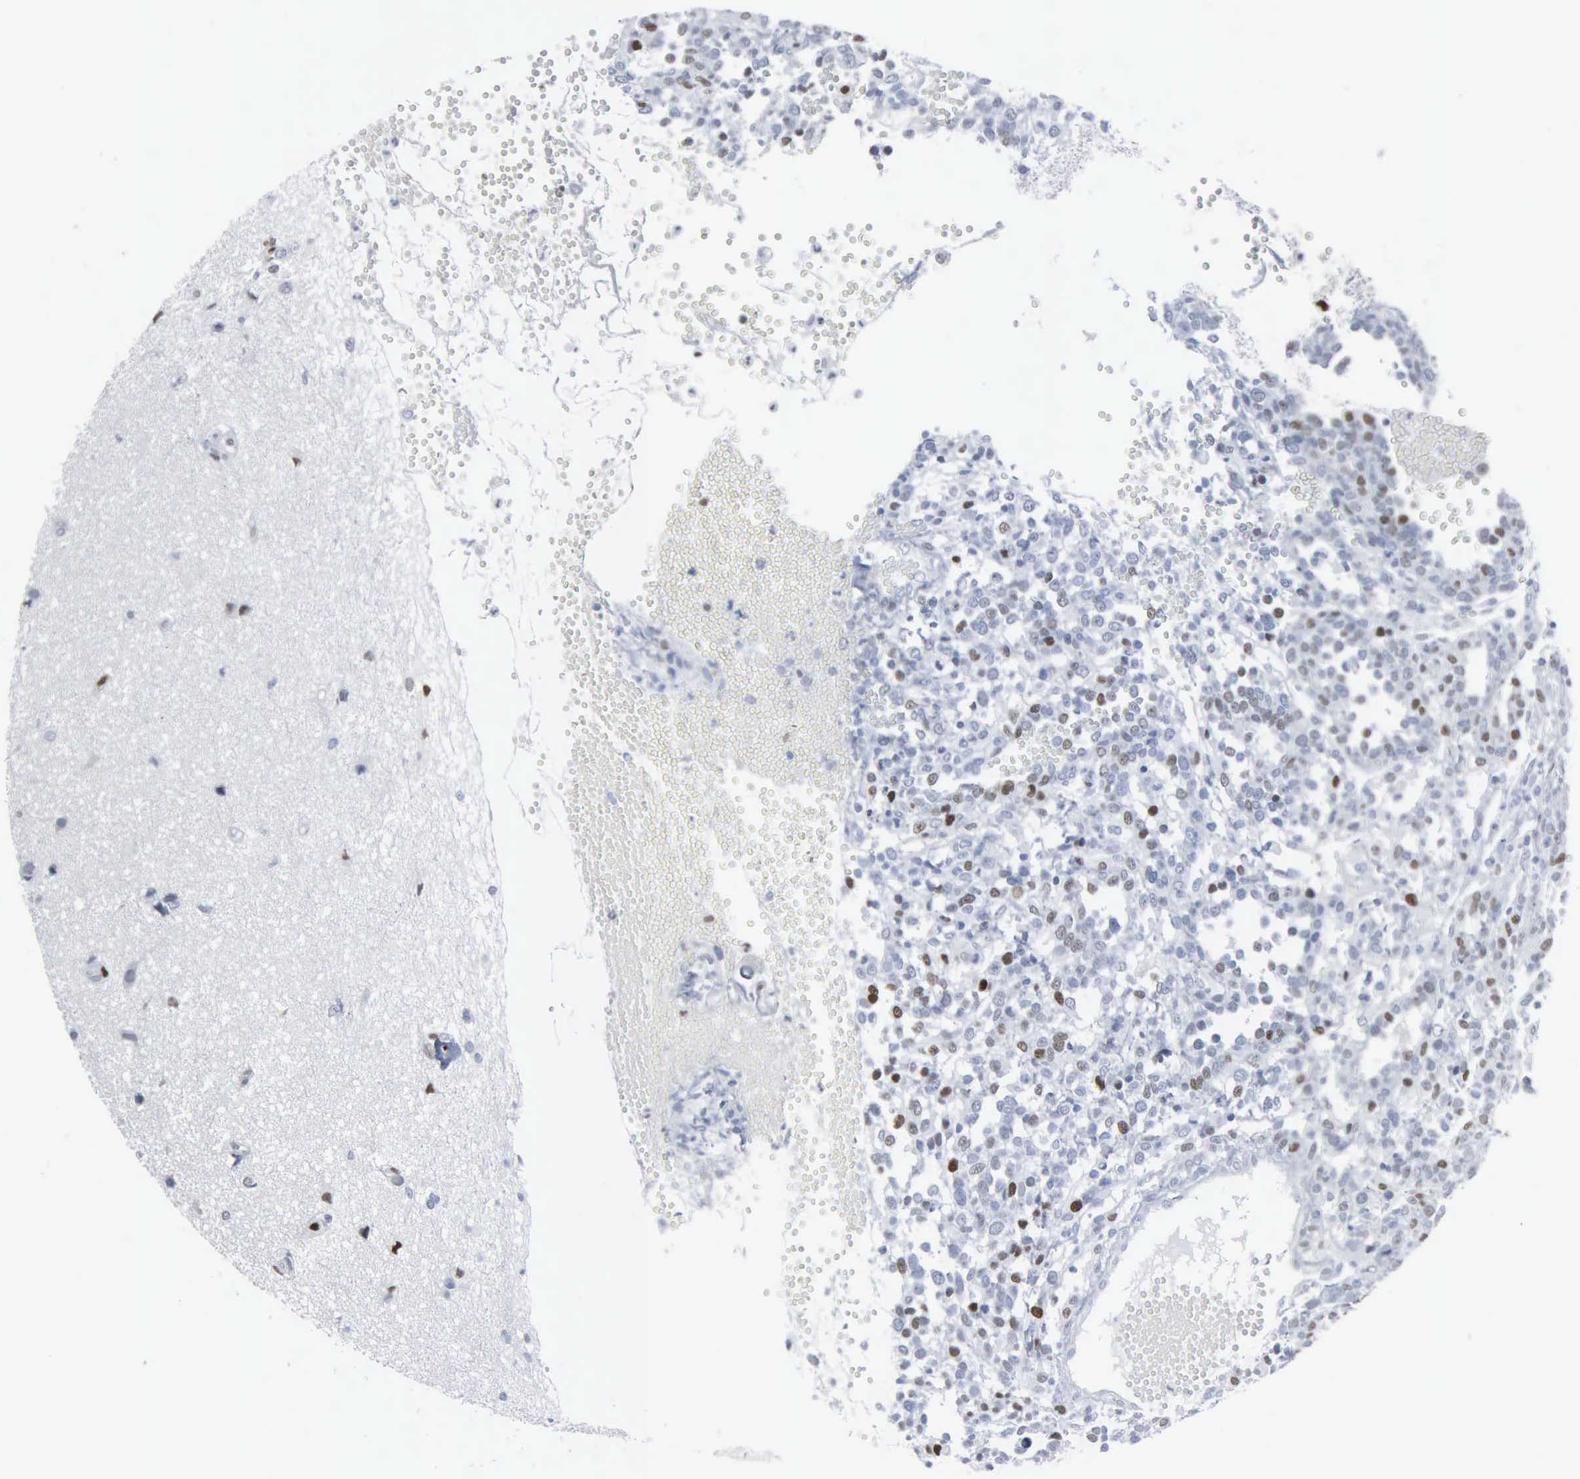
{"staining": {"intensity": "moderate", "quantity": "<25%", "location": "nuclear"}, "tissue": "glioma", "cell_type": "Tumor cells", "image_type": "cancer", "snomed": [{"axis": "morphology", "description": "Glioma, malignant, High grade"}, {"axis": "topography", "description": "Brain"}], "caption": "Glioma stained with DAB (3,3'-diaminobenzidine) immunohistochemistry exhibits low levels of moderate nuclear staining in about <25% of tumor cells.", "gene": "CCND3", "patient": {"sex": "male", "age": 66}}